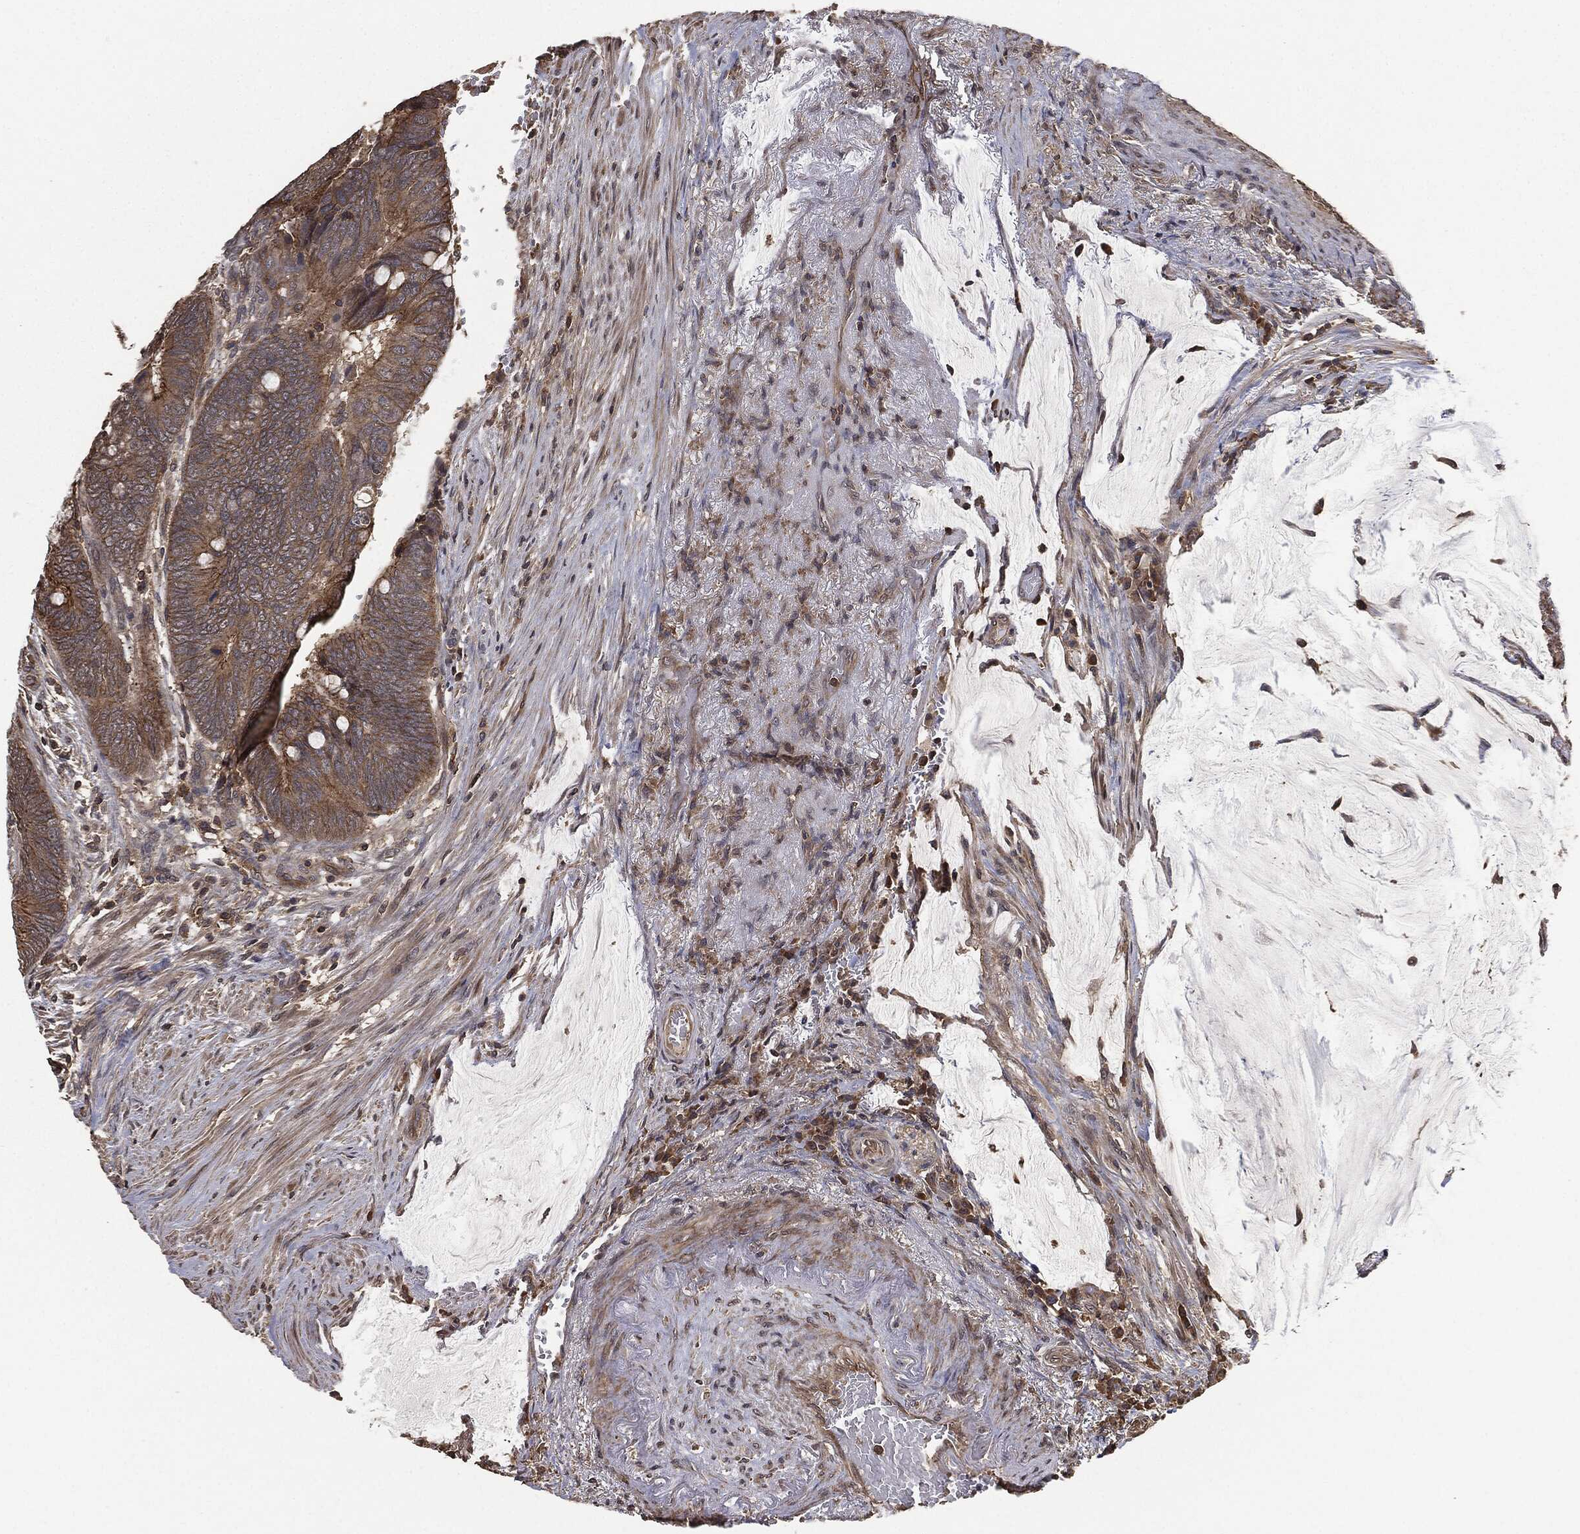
{"staining": {"intensity": "moderate", "quantity": ">75%", "location": "cytoplasmic/membranous"}, "tissue": "colorectal cancer", "cell_type": "Tumor cells", "image_type": "cancer", "snomed": [{"axis": "morphology", "description": "Normal tissue, NOS"}, {"axis": "morphology", "description": "Adenocarcinoma, NOS"}, {"axis": "topography", "description": "Rectum"}], "caption": "IHC of colorectal cancer exhibits medium levels of moderate cytoplasmic/membranous positivity in approximately >75% of tumor cells.", "gene": "ERBIN", "patient": {"sex": "male", "age": 92}}